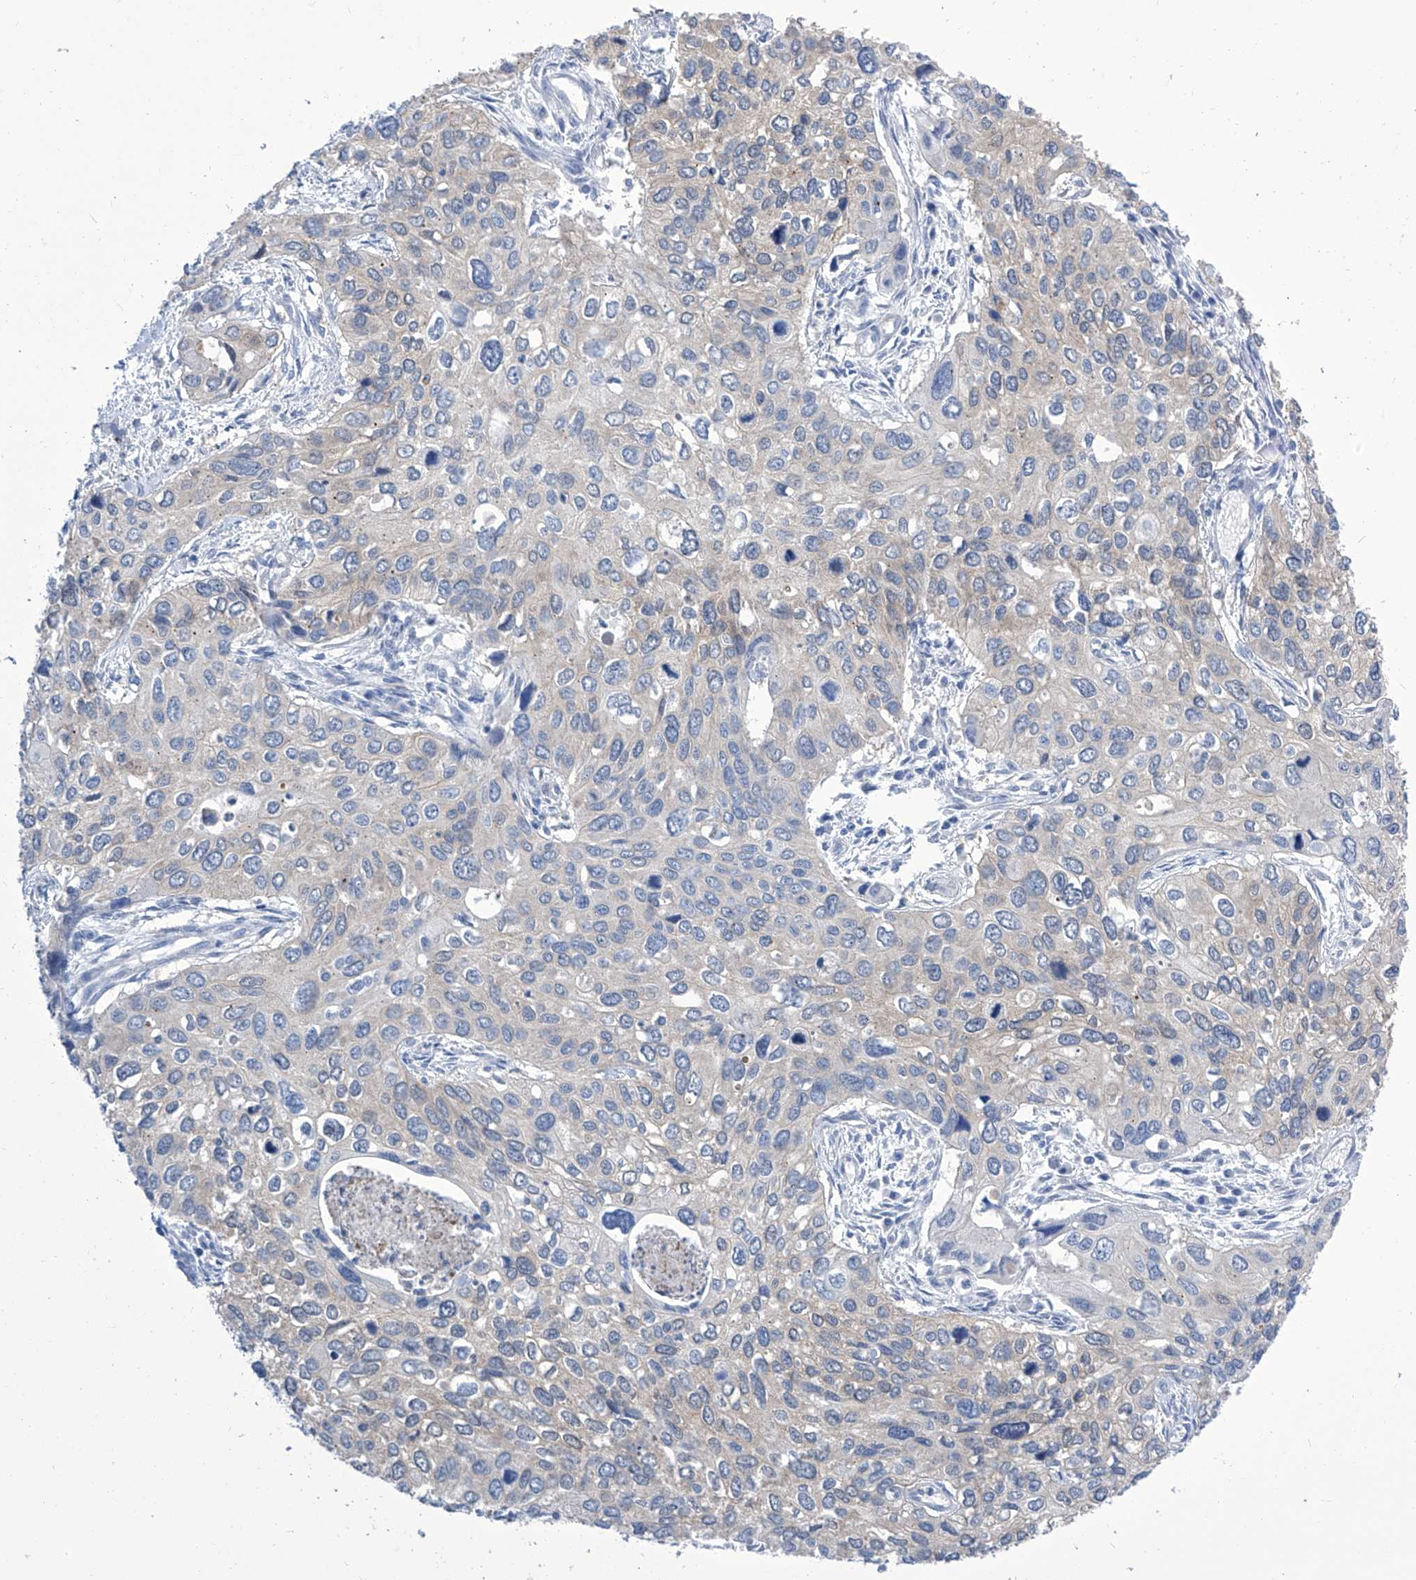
{"staining": {"intensity": "negative", "quantity": "none", "location": "none"}, "tissue": "cervical cancer", "cell_type": "Tumor cells", "image_type": "cancer", "snomed": [{"axis": "morphology", "description": "Squamous cell carcinoma, NOS"}, {"axis": "topography", "description": "Cervix"}], "caption": "Immunohistochemical staining of cervical squamous cell carcinoma demonstrates no significant positivity in tumor cells.", "gene": "IMPA2", "patient": {"sex": "female", "age": 55}}